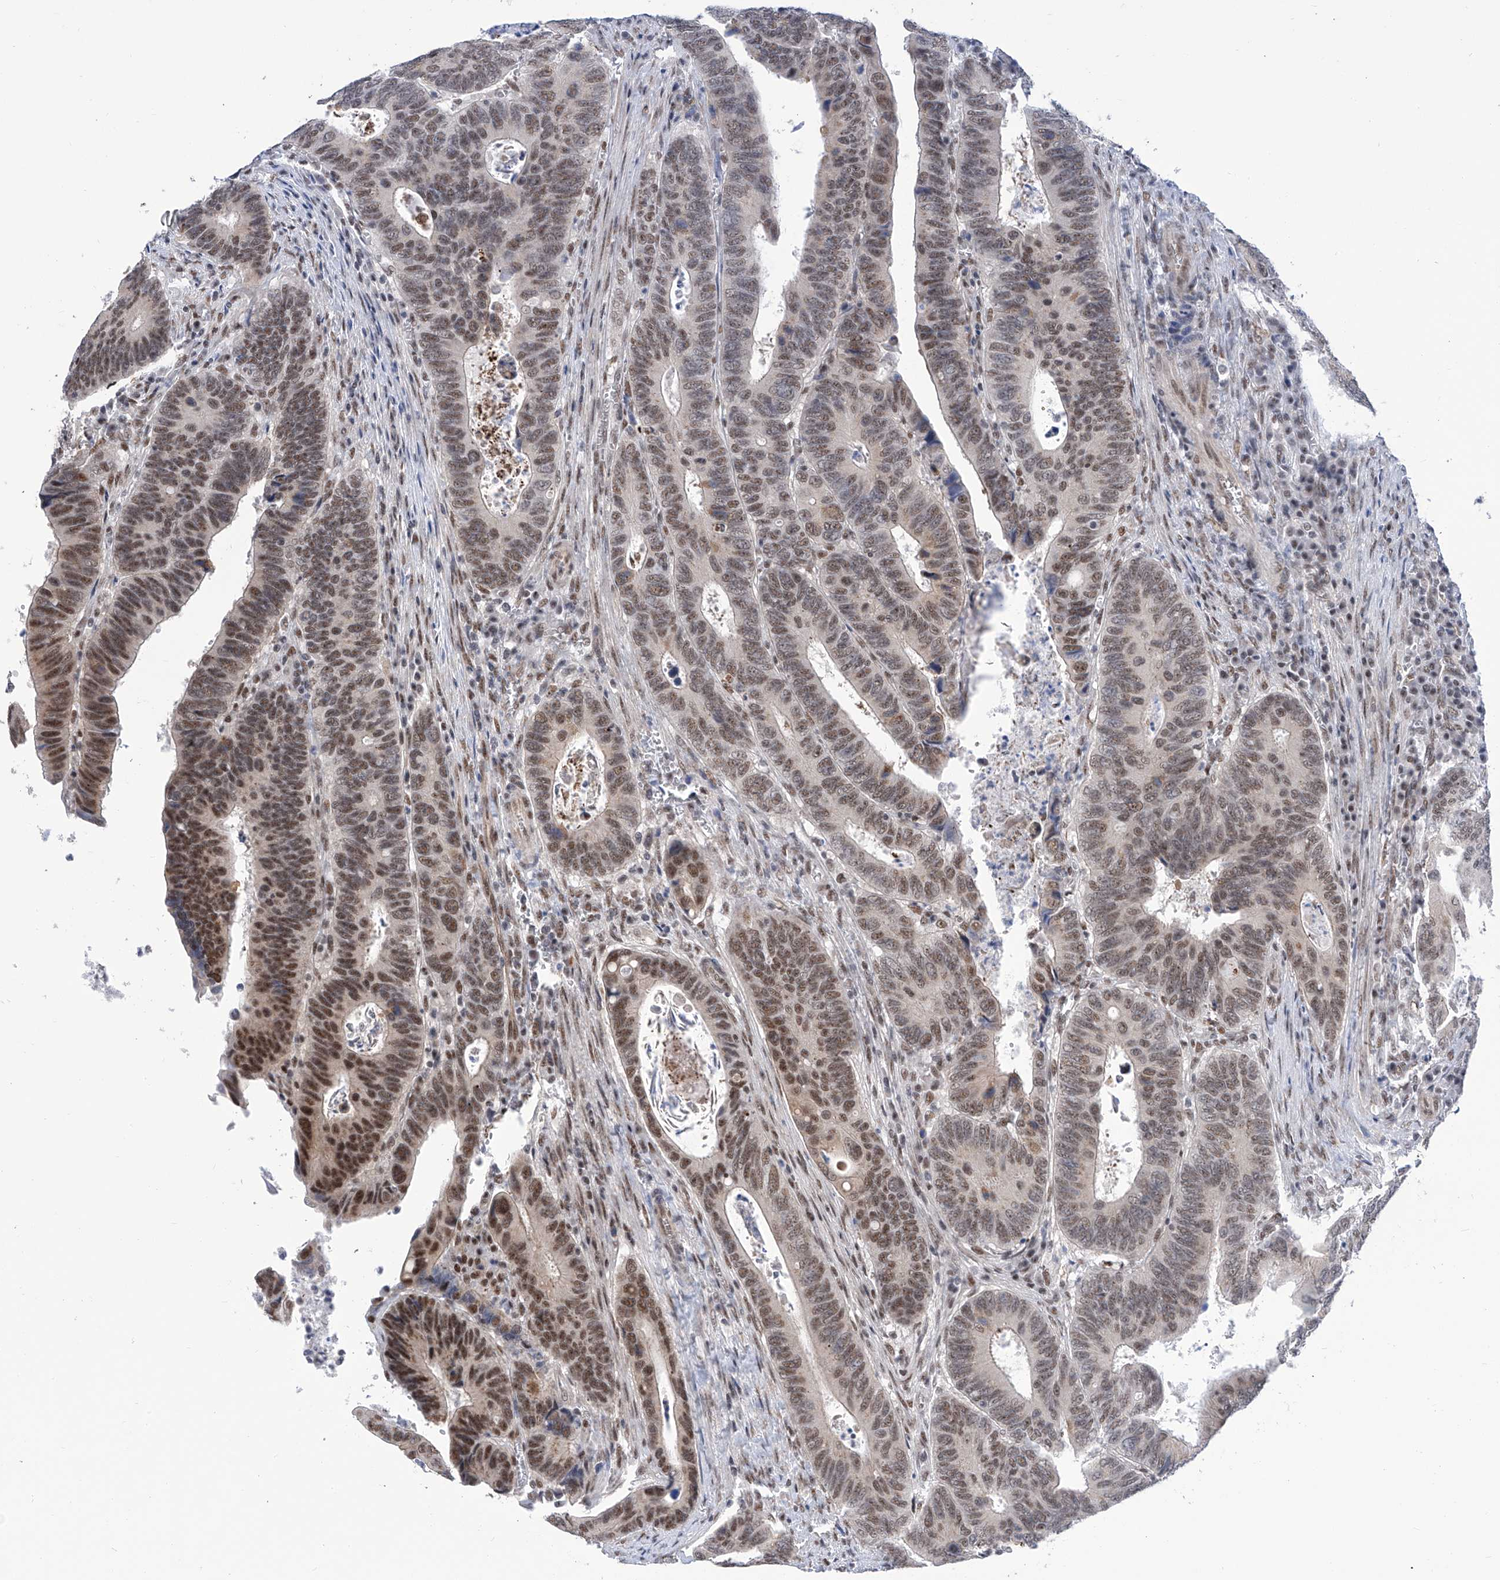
{"staining": {"intensity": "moderate", "quantity": ">75%", "location": "nuclear"}, "tissue": "colorectal cancer", "cell_type": "Tumor cells", "image_type": "cancer", "snomed": [{"axis": "morphology", "description": "Adenocarcinoma, NOS"}, {"axis": "topography", "description": "Colon"}], "caption": "The image exhibits staining of adenocarcinoma (colorectal), revealing moderate nuclear protein expression (brown color) within tumor cells. The staining is performed using DAB brown chromogen to label protein expression. The nuclei are counter-stained blue using hematoxylin.", "gene": "SART1", "patient": {"sex": "male", "age": 72}}